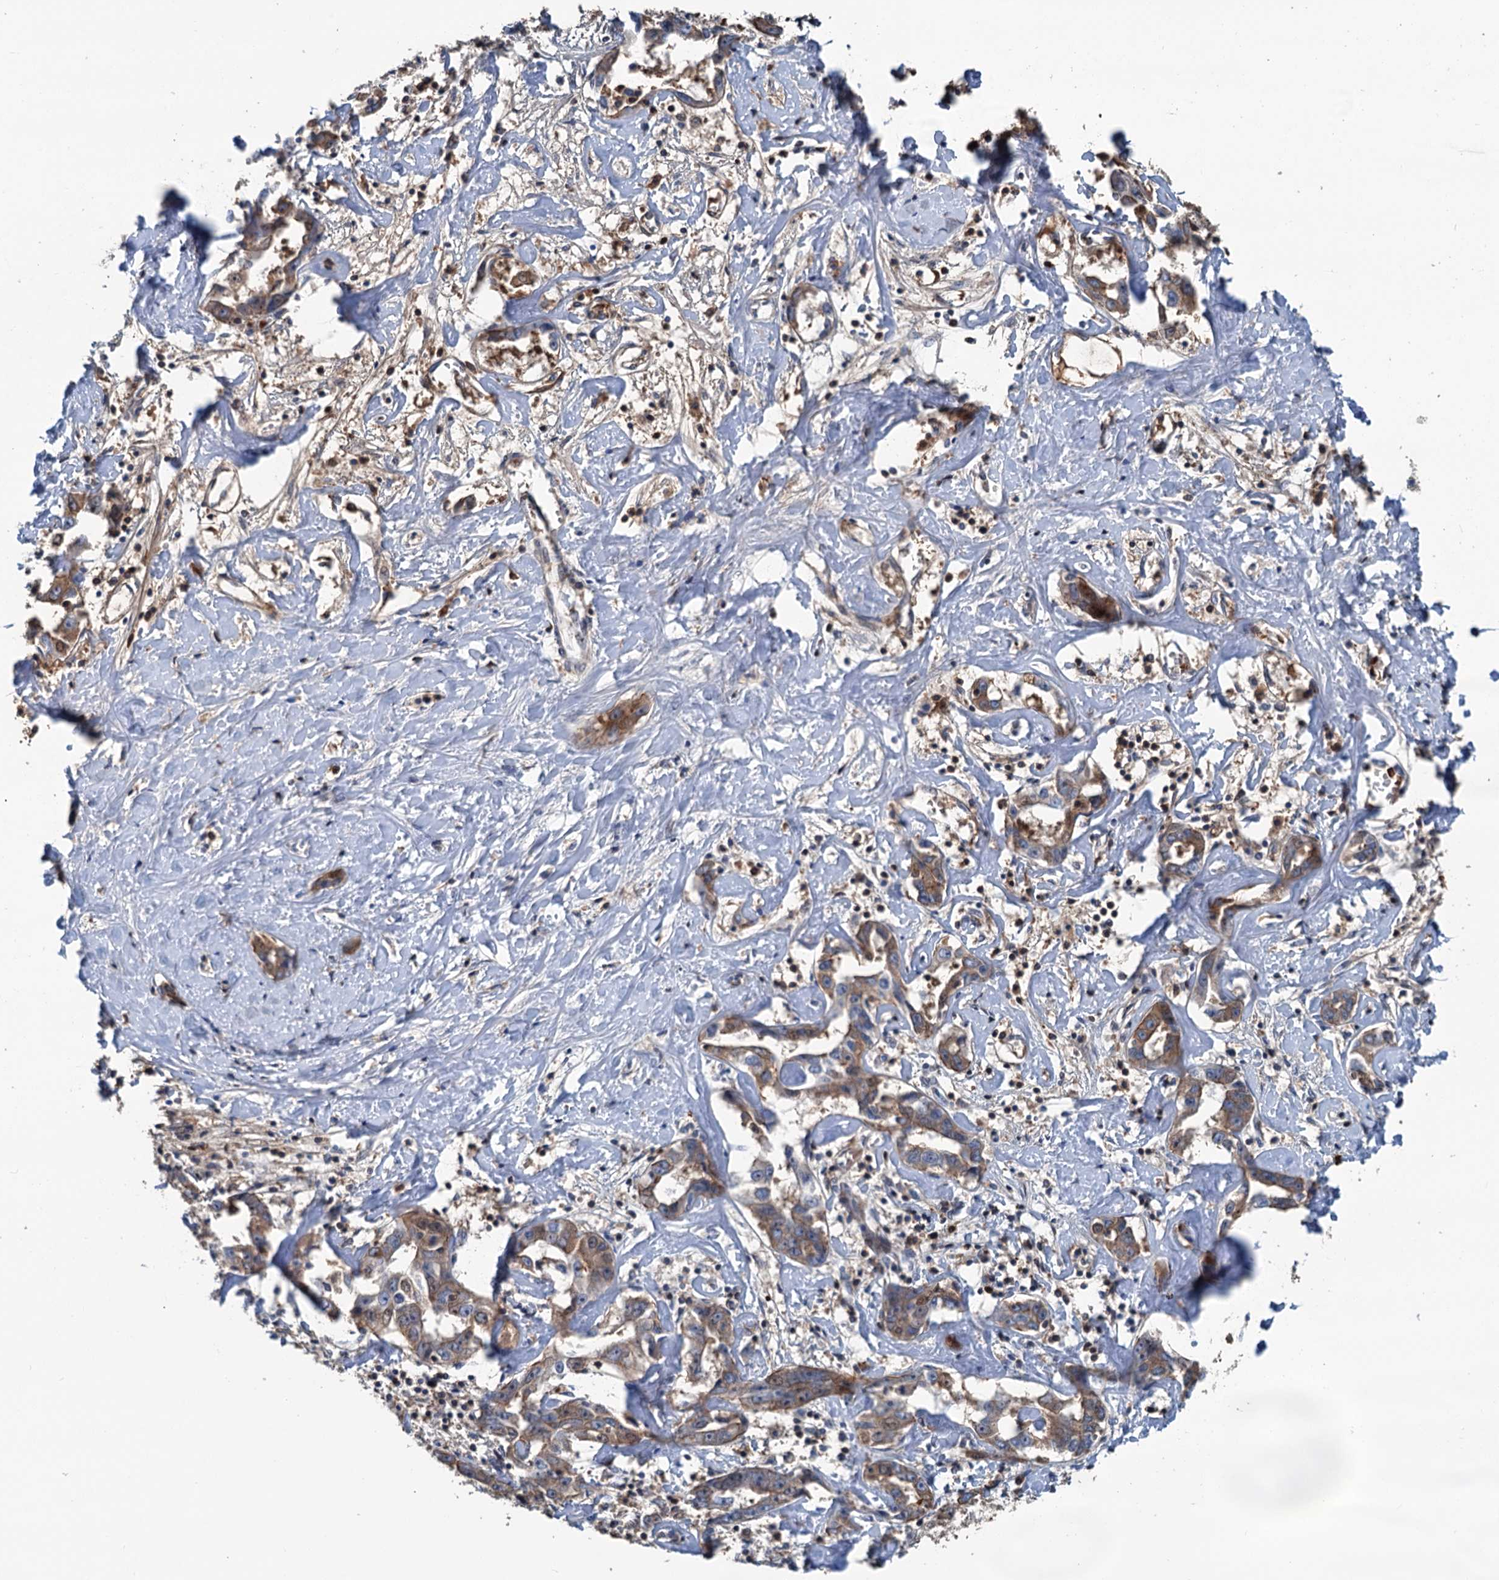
{"staining": {"intensity": "moderate", "quantity": ">75%", "location": "cytoplasmic/membranous"}, "tissue": "liver cancer", "cell_type": "Tumor cells", "image_type": "cancer", "snomed": [{"axis": "morphology", "description": "Cholangiocarcinoma"}, {"axis": "topography", "description": "Liver"}], "caption": "High-magnification brightfield microscopy of liver cancer stained with DAB (brown) and counterstained with hematoxylin (blue). tumor cells exhibit moderate cytoplasmic/membranous positivity is seen in approximately>75% of cells.", "gene": "TEDC1", "patient": {"sex": "male", "age": 59}}